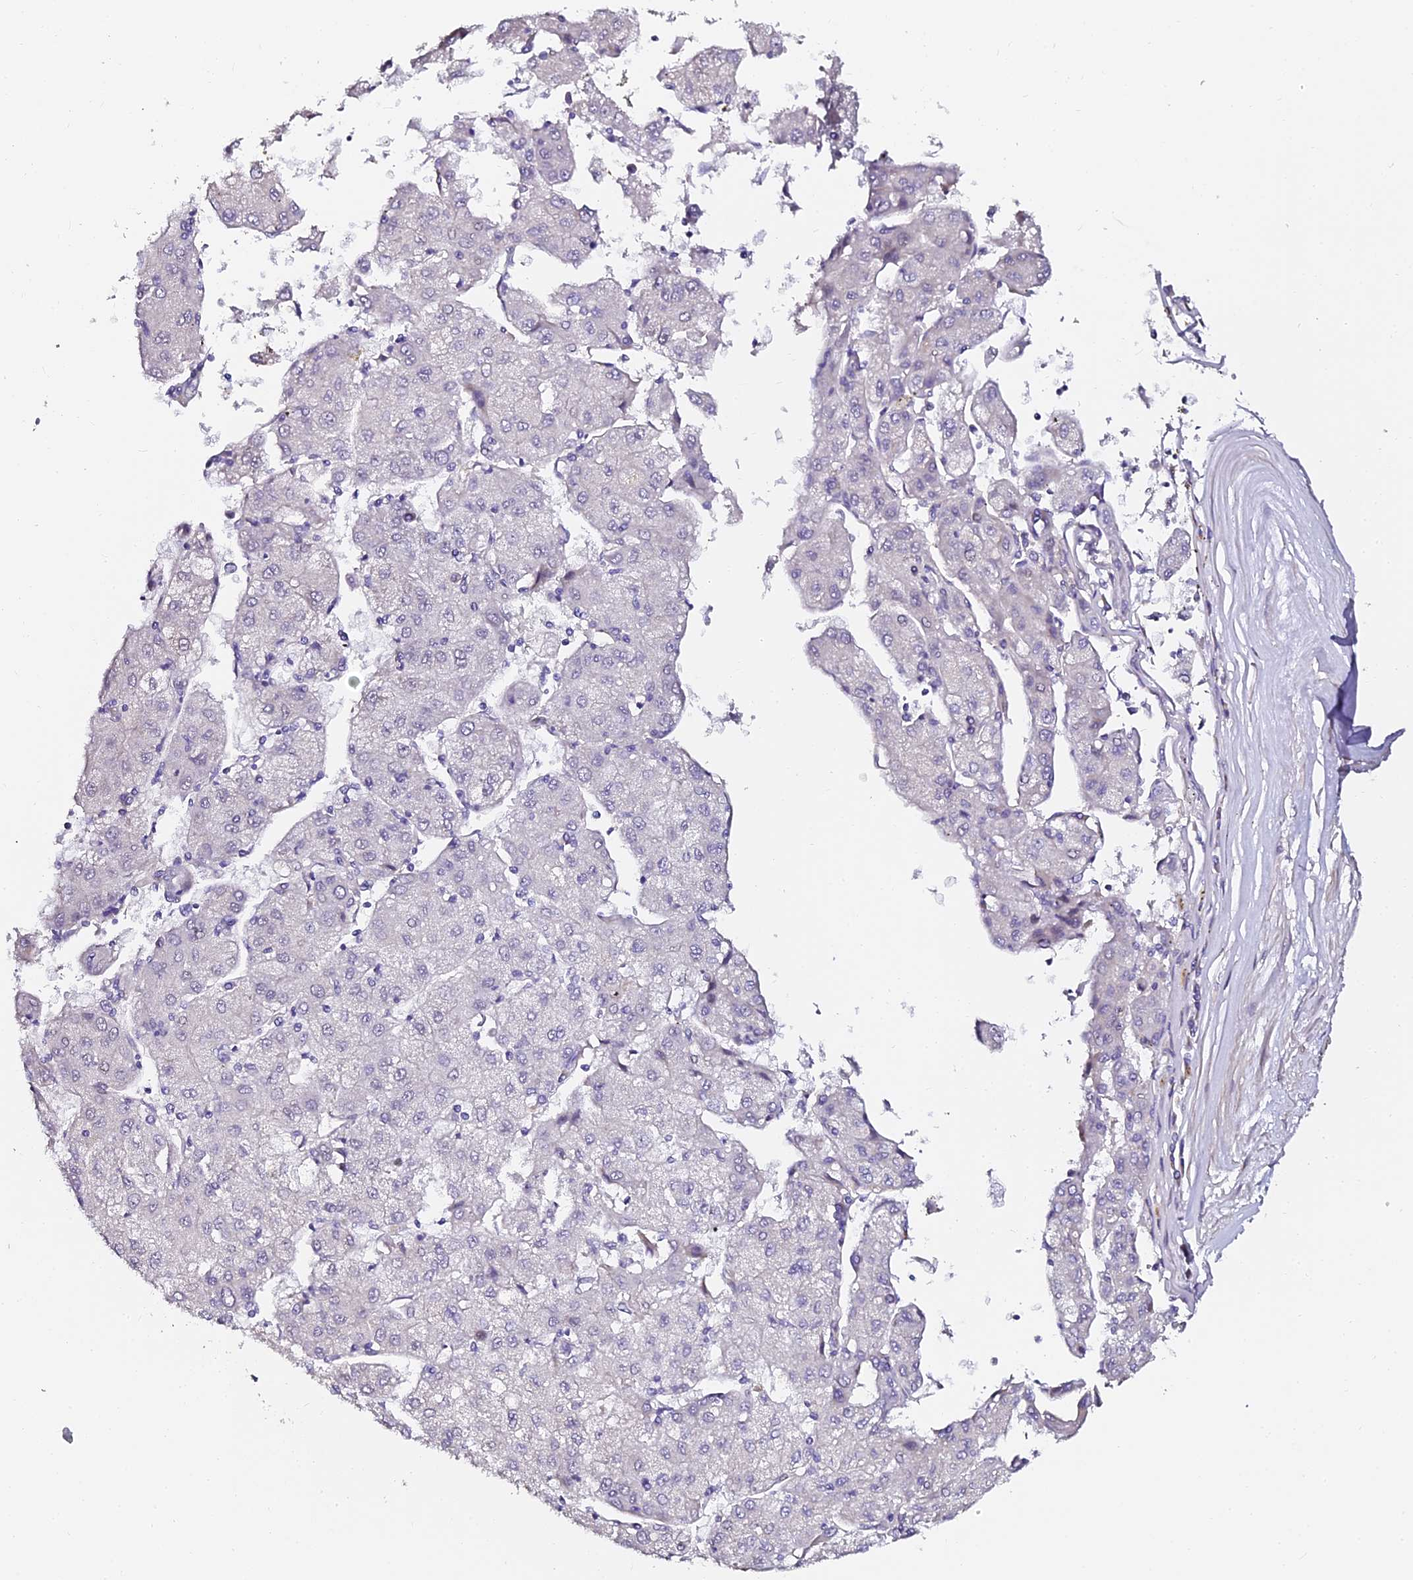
{"staining": {"intensity": "negative", "quantity": "none", "location": "none"}, "tissue": "liver cancer", "cell_type": "Tumor cells", "image_type": "cancer", "snomed": [{"axis": "morphology", "description": "Carcinoma, Hepatocellular, NOS"}, {"axis": "topography", "description": "Liver"}], "caption": "Tumor cells show no significant protein expression in liver cancer (hepatocellular carcinoma).", "gene": "GPN3", "patient": {"sex": "male", "age": 72}}